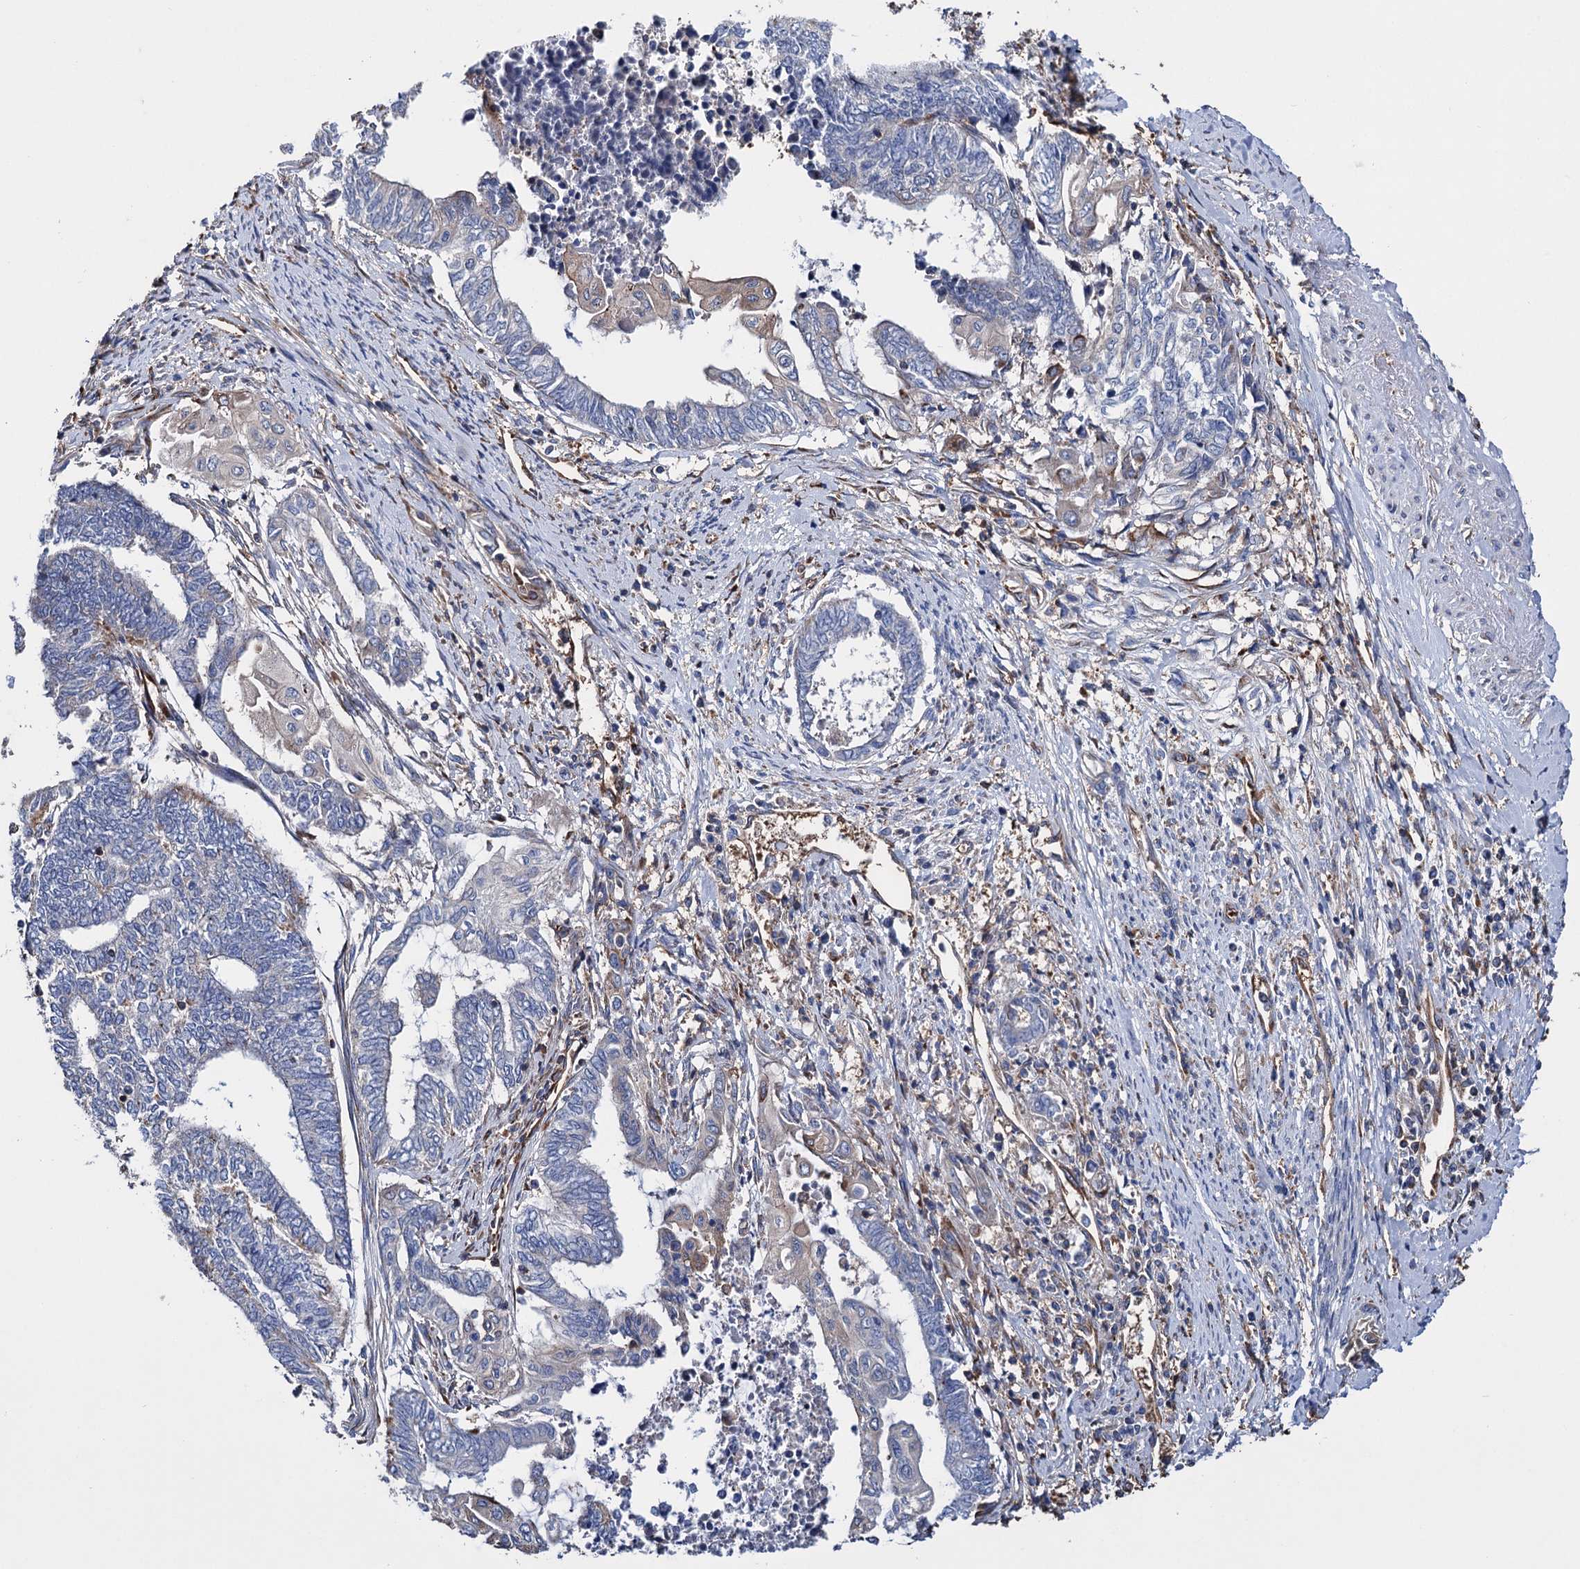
{"staining": {"intensity": "negative", "quantity": "none", "location": "none"}, "tissue": "endometrial cancer", "cell_type": "Tumor cells", "image_type": "cancer", "snomed": [{"axis": "morphology", "description": "Adenocarcinoma, NOS"}, {"axis": "topography", "description": "Uterus"}, {"axis": "topography", "description": "Endometrium"}], "caption": "Immunohistochemical staining of human endometrial adenocarcinoma exhibits no significant positivity in tumor cells. (Stains: DAB (3,3'-diaminobenzidine) immunohistochemistry with hematoxylin counter stain, Microscopy: brightfield microscopy at high magnification).", "gene": "SCPEP1", "patient": {"sex": "female", "age": 70}}